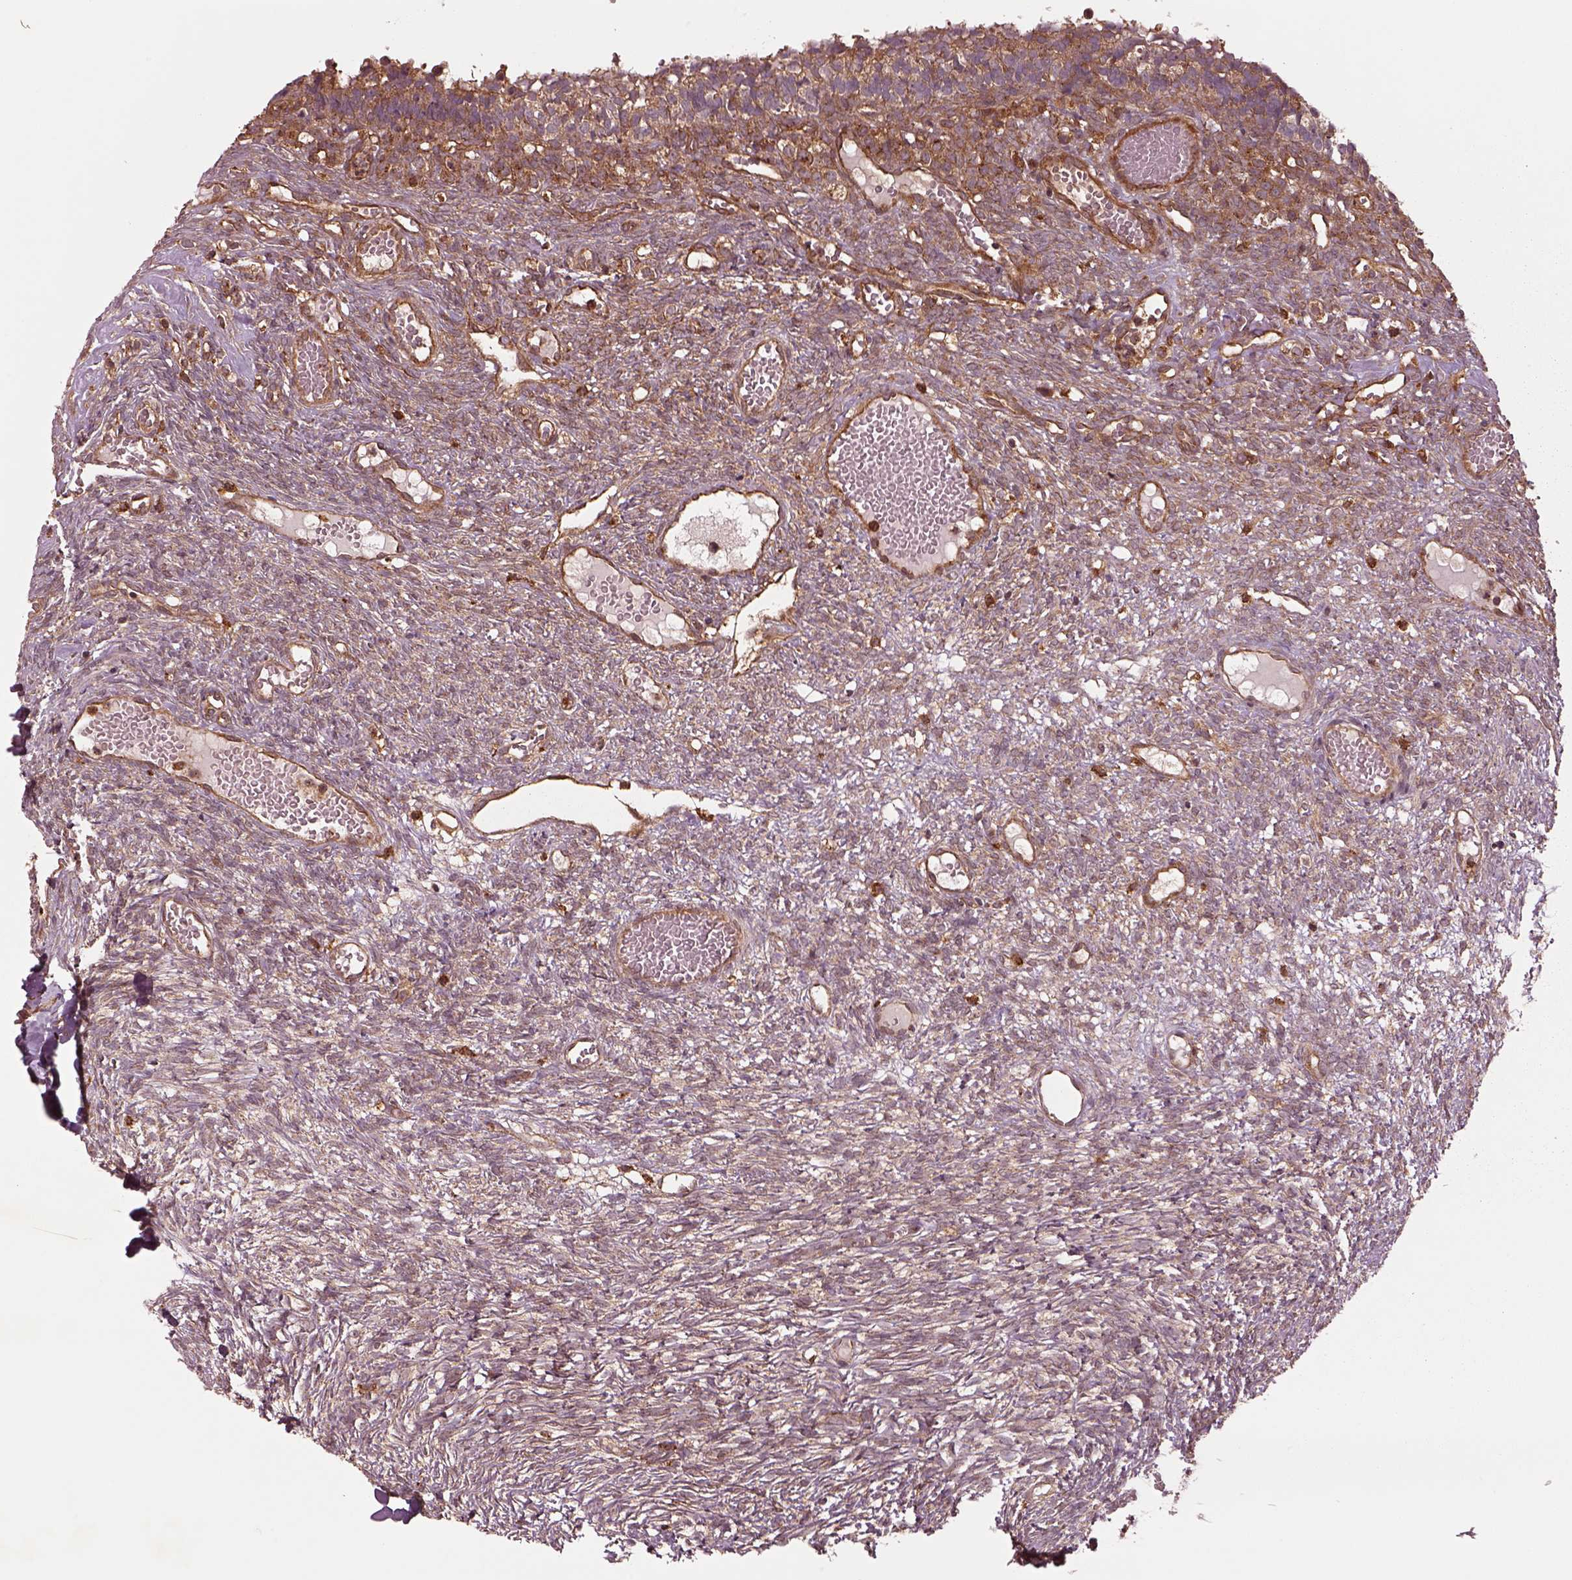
{"staining": {"intensity": "moderate", "quantity": ">75%", "location": "cytoplasmic/membranous"}, "tissue": "ovary", "cell_type": "Follicle cells", "image_type": "normal", "snomed": [{"axis": "morphology", "description": "Normal tissue, NOS"}, {"axis": "topography", "description": "Ovary"}], "caption": "About >75% of follicle cells in benign human ovary show moderate cytoplasmic/membranous protein staining as visualized by brown immunohistochemical staining.", "gene": "WASHC2A", "patient": {"sex": "female", "age": 34}}